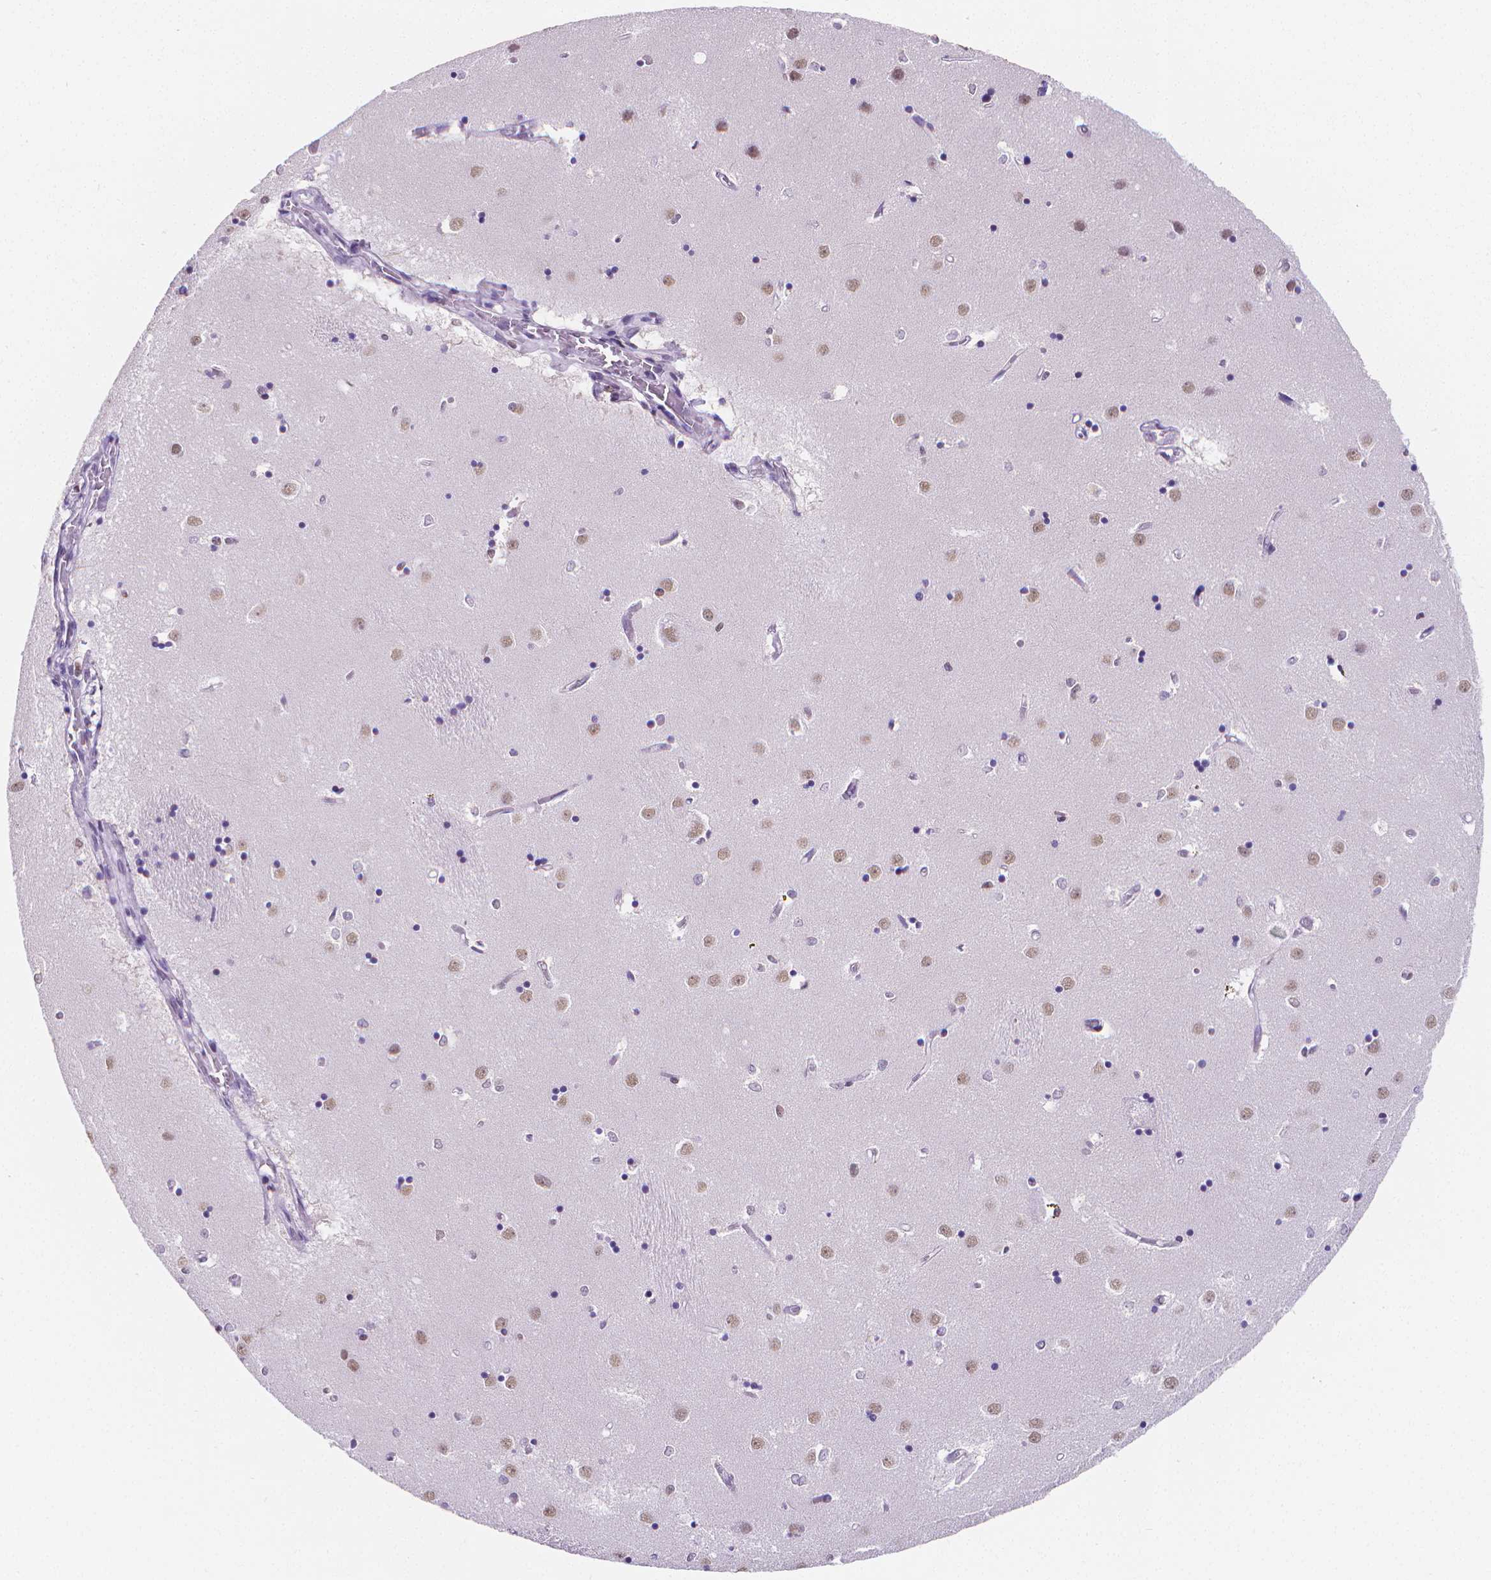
{"staining": {"intensity": "negative", "quantity": "none", "location": "none"}, "tissue": "caudate", "cell_type": "Glial cells", "image_type": "normal", "snomed": [{"axis": "morphology", "description": "Normal tissue, NOS"}, {"axis": "topography", "description": "Lateral ventricle wall"}], "caption": "Caudate was stained to show a protein in brown. There is no significant staining in glial cells.", "gene": "MEF2C", "patient": {"sex": "male", "age": 54}}